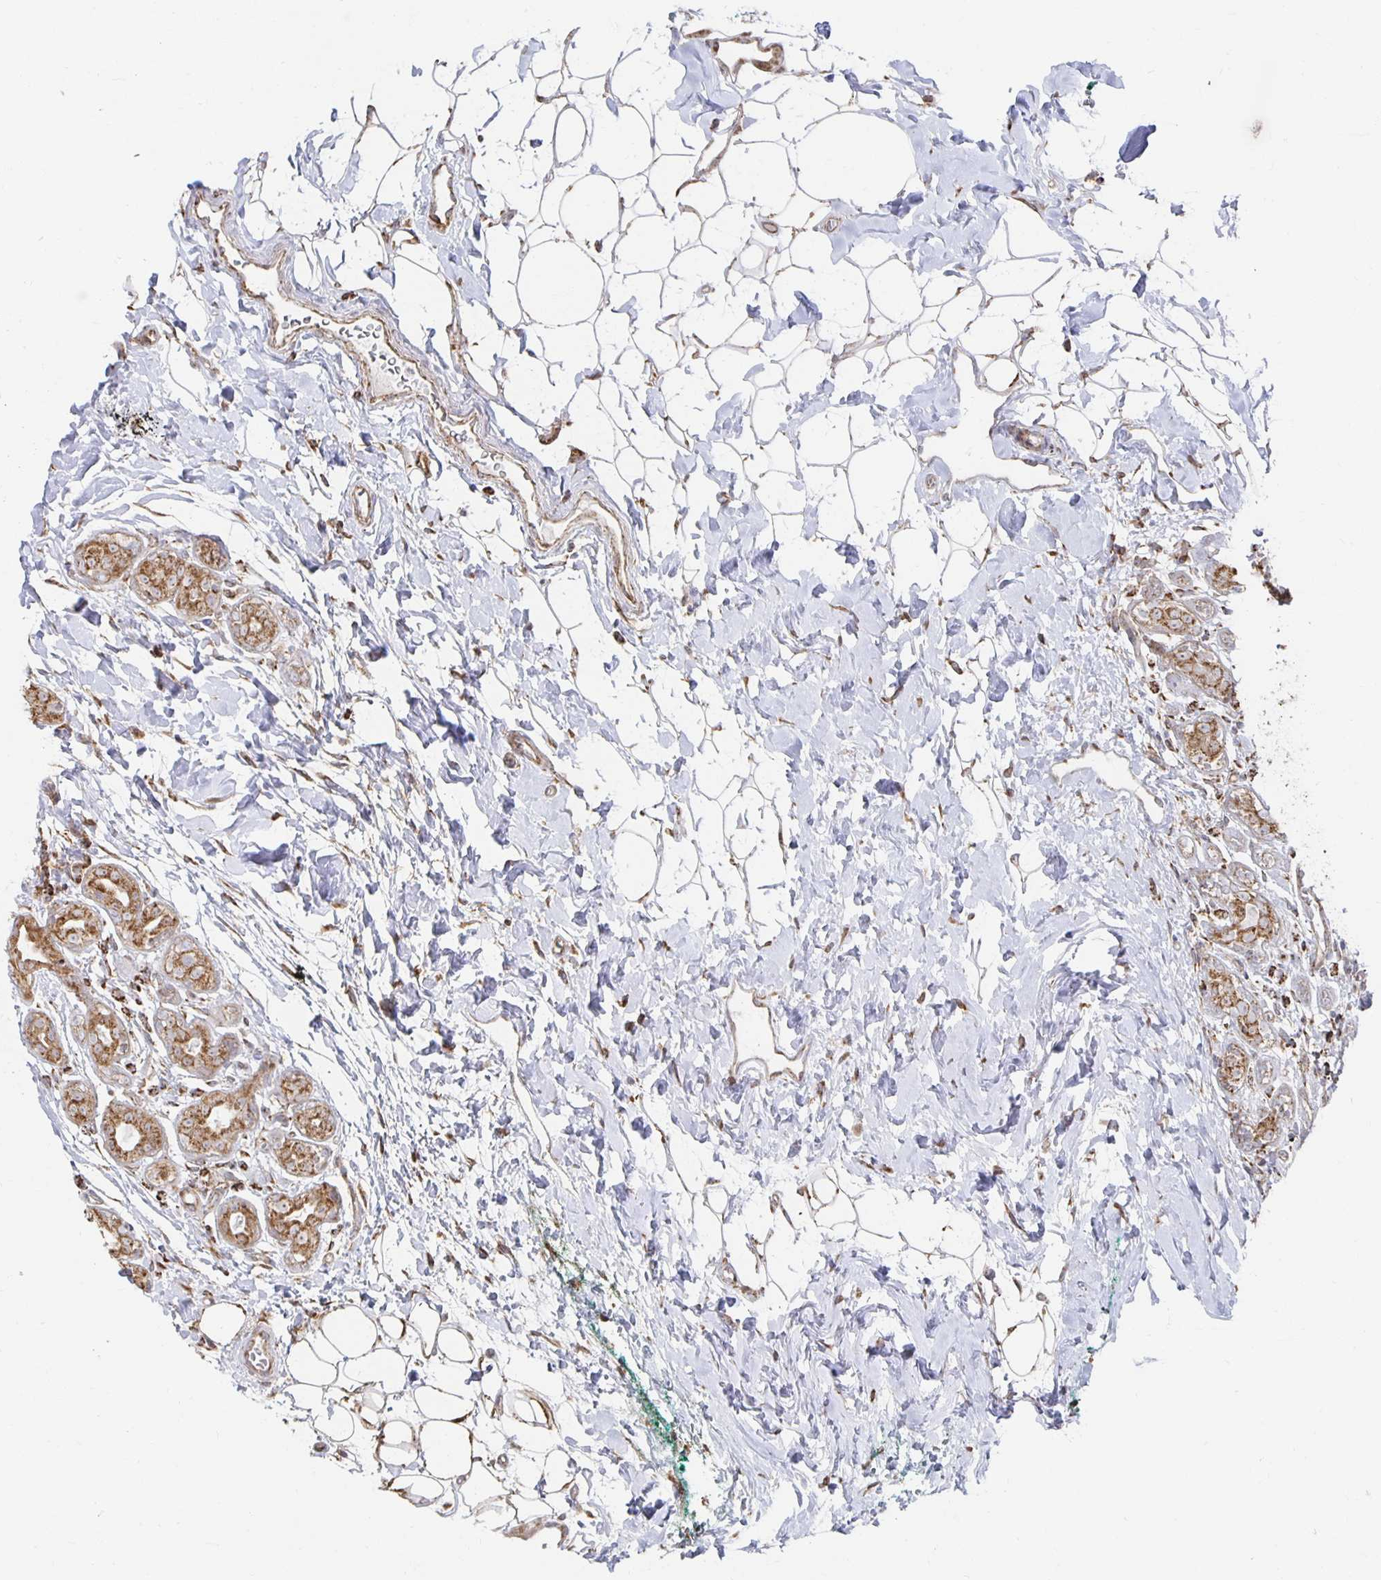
{"staining": {"intensity": "moderate", "quantity": ">75%", "location": "cytoplasmic/membranous"}, "tissue": "breast cancer", "cell_type": "Tumor cells", "image_type": "cancer", "snomed": [{"axis": "morphology", "description": "Duct carcinoma"}, {"axis": "topography", "description": "Breast"}], "caption": "Tumor cells exhibit moderate cytoplasmic/membranous expression in approximately >75% of cells in breast cancer. (Brightfield microscopy of DAB IHC at high magnification).", "gene": "NKX2-8", "patient": {"sex": "female", "age": 43}}